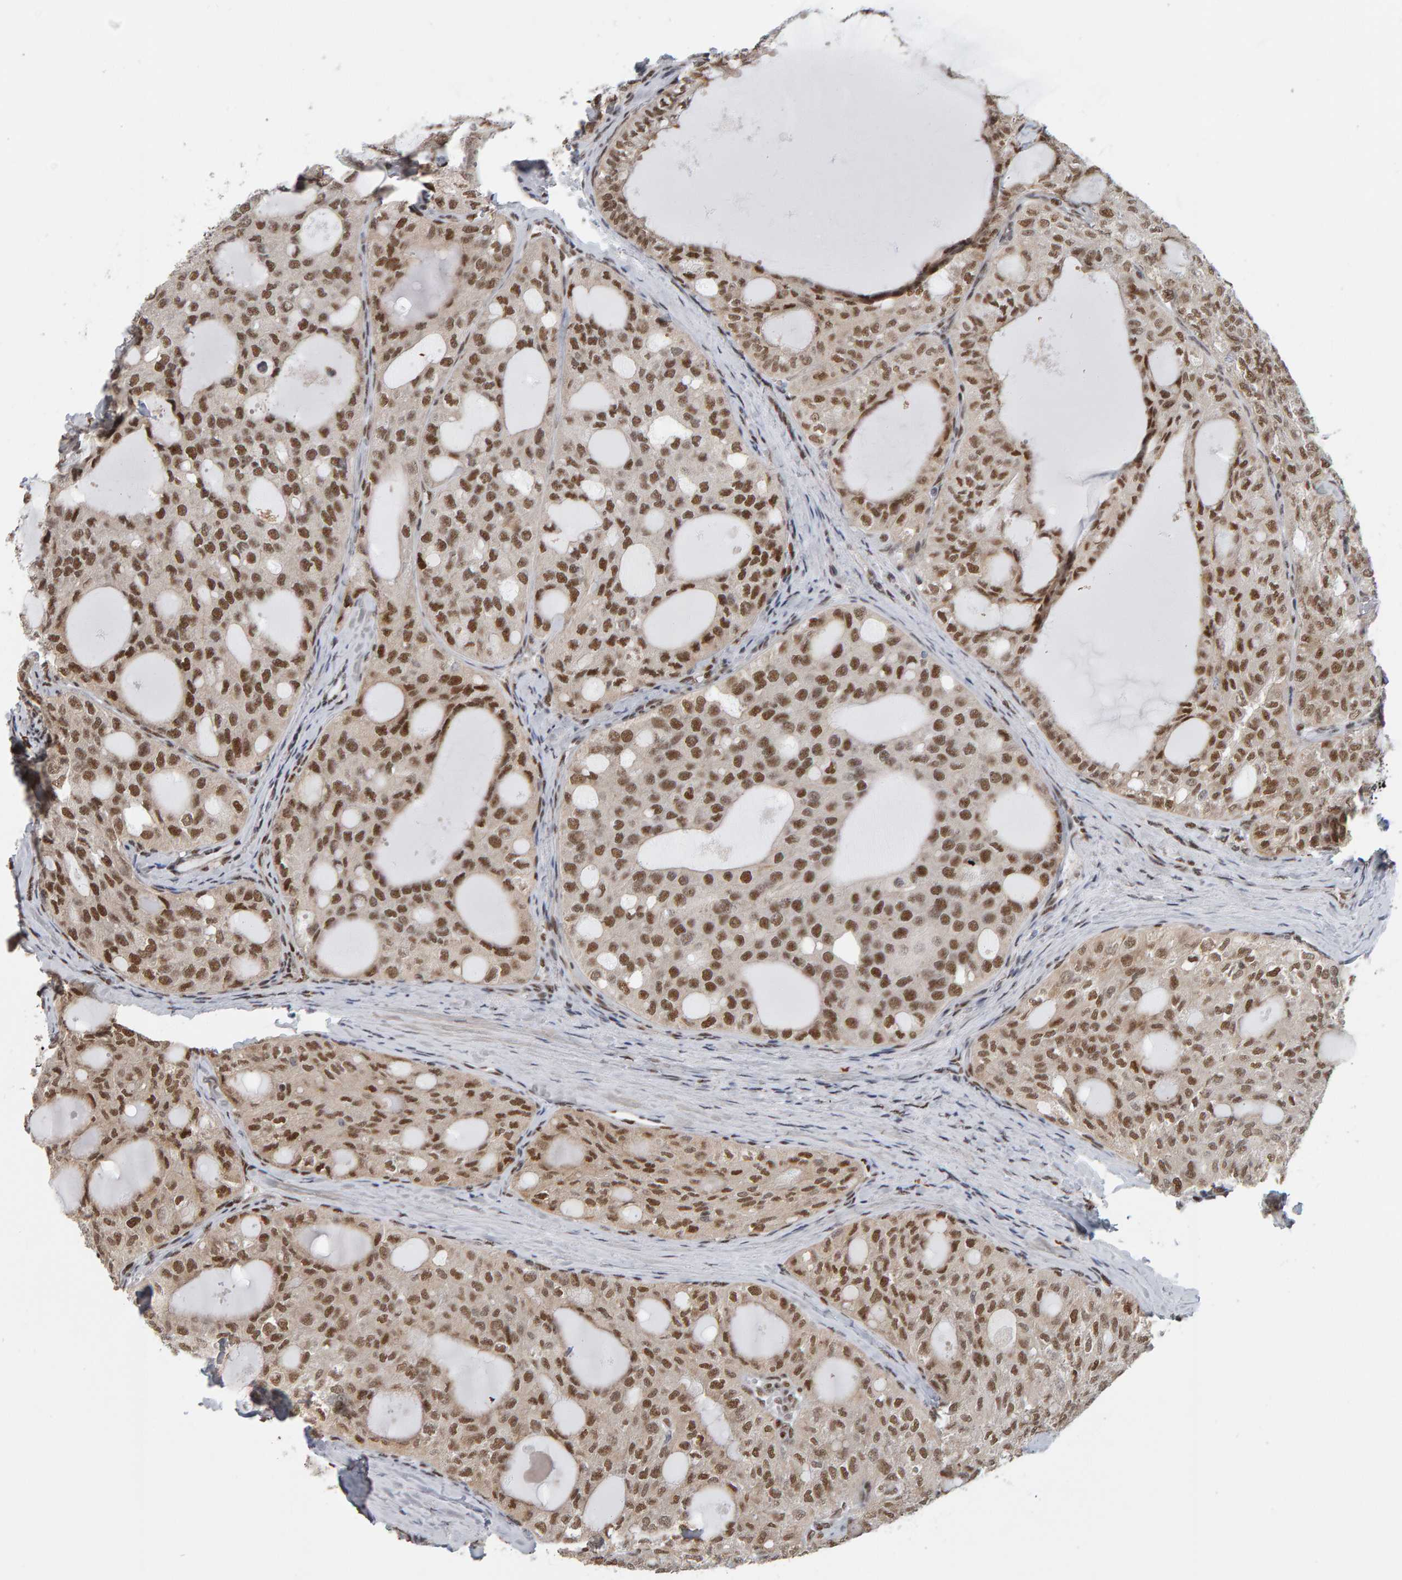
{"staining": {"intensity": "moderate", "quantity": ">75%", "location": "nuclear"}, "tissue": "thyroid cancer", "cell_type": "Tumor cells", "image_type": "cancer", "snomed": [{"axis": "morphology", "description": "Follicular adenoma carcinoma, NOS"}, {"axis": "topography", "description": "Thyroid gland"}], "caption": "The immunohistochemical stain labels moderate nuclear positivity in tumor cells of thyroid cancer (follicular adenoma carcinoma) tissue. (IHC, brightfield microscopy, high magnification).", "gene": "ATF7IP", "patient": {"sex": "male", "age": 75}}